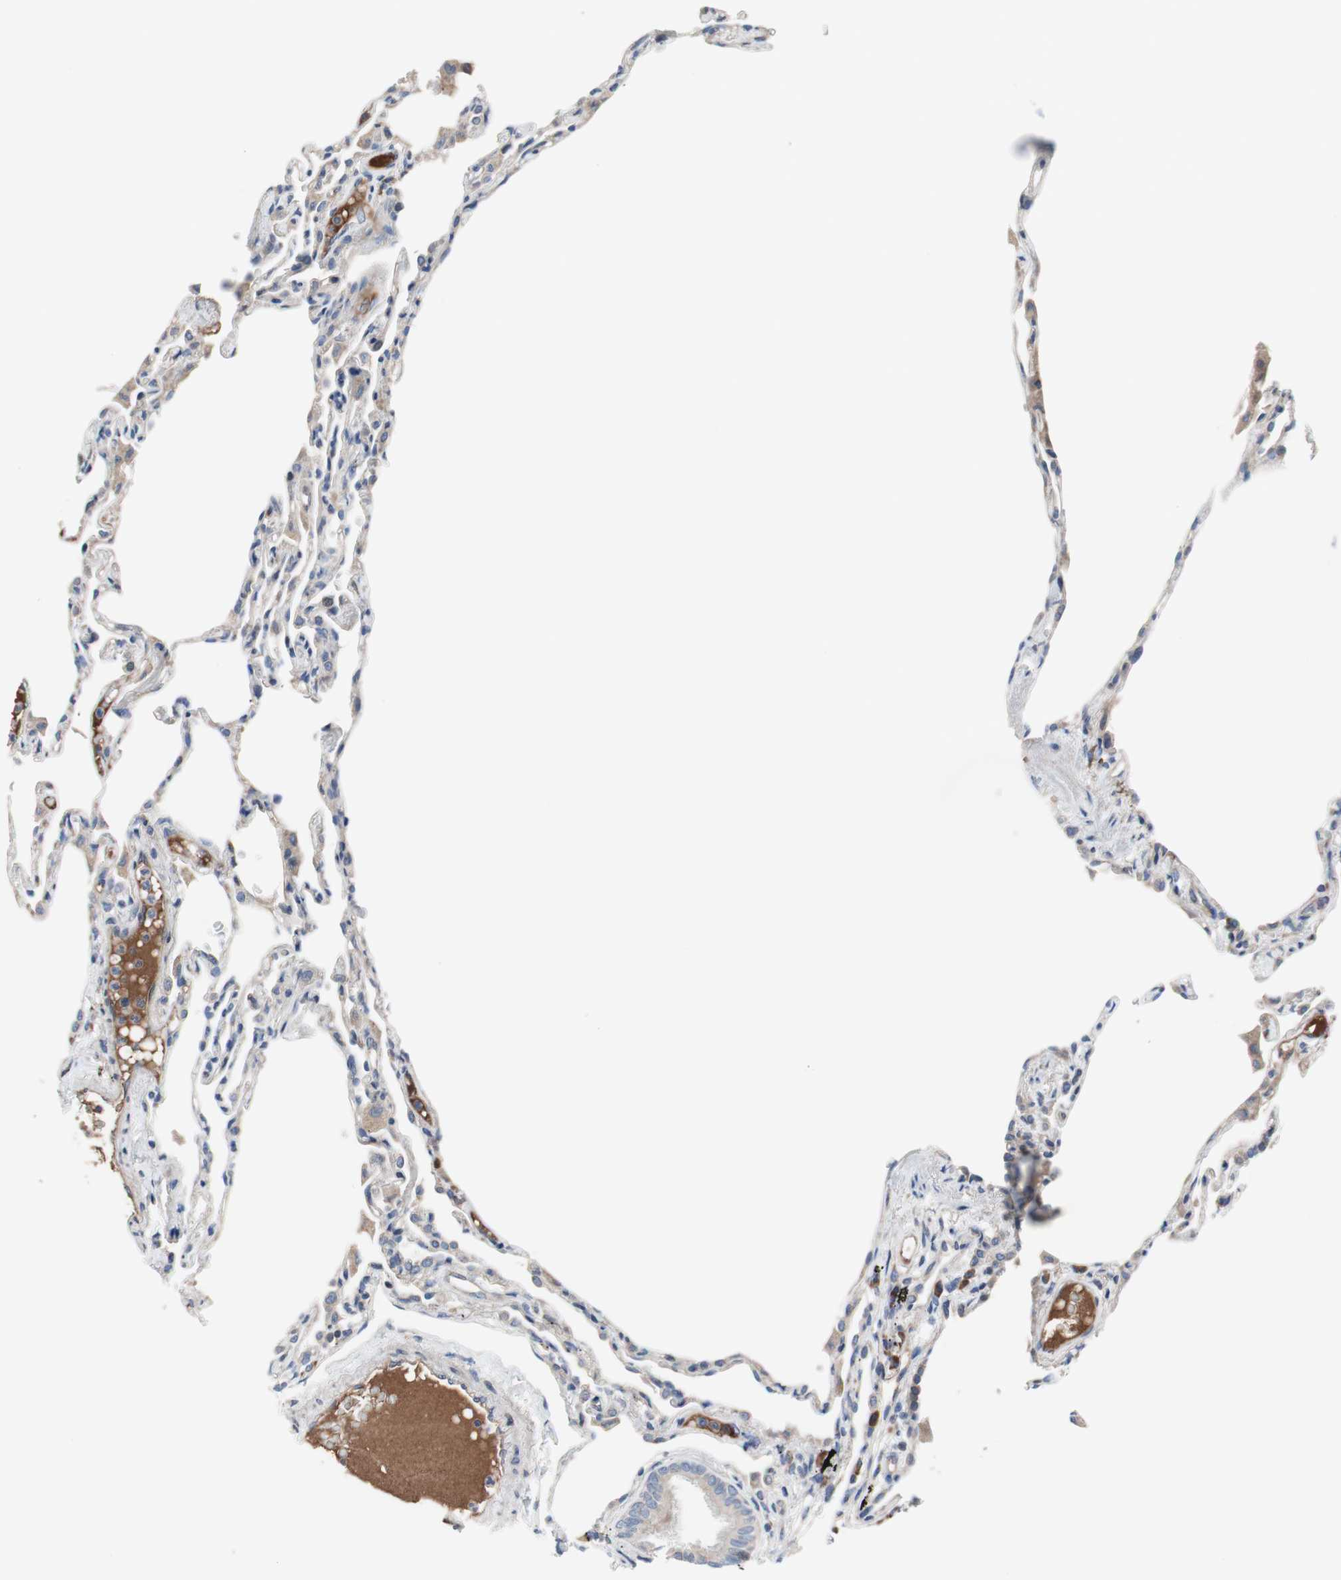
{"staining": {"intensity": "weak", "quantity": ">75%", "location": "cytoplasmic/membranous"}, "tissue": "lung", "cell_type": "Alveolar cells", "image_type": "normal", "snomed": [{"axis": "morphology", "description": "Normal tissue, NOS"}, {"axis": "topography", "description": "Lung"}], "caption": "IHC histopathology image of normal human lung stained for a protein (brown), which shows low levels of weak cytoplasmic/membranous staining in about >75% of alveolar cells.", "gene": "KANSL1", "patient": {"sex": "female", "age": 49}}